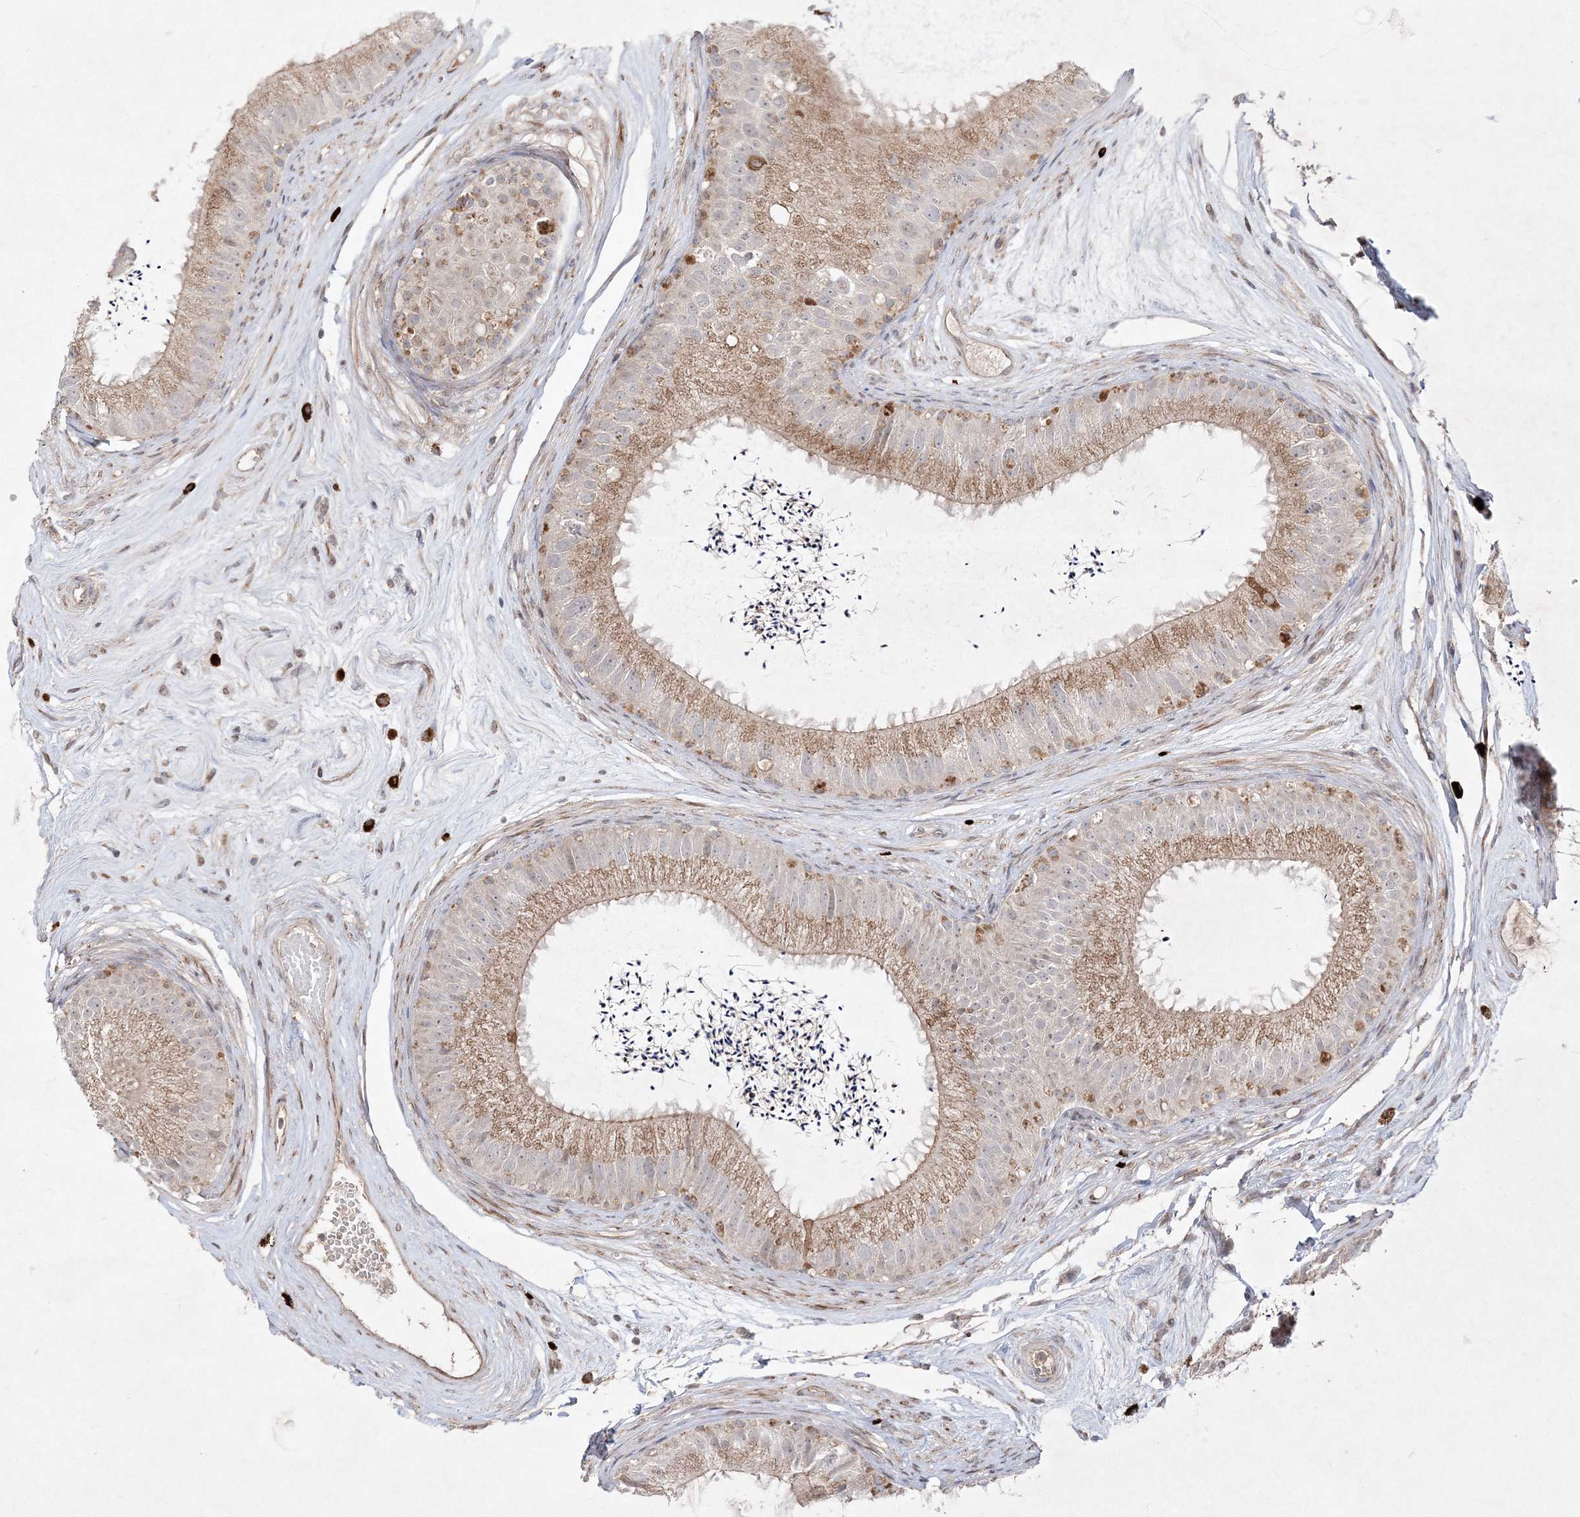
{"staining": {"intensity": "moderate", "quantity": ">75%", "location": "cytoplasmic/membranous"}, "tissue": "epididymis", "cell_type": "Glandular cells", "image_type": "normal", "snomed": [{"axis": "morphology", "description": "Normal tissue, NOS"}, {"axis": "topography", "description": "Epididymis"}], "caption": "The image displays immunohistochemical staining of benign epididymis. There is moderate cytoplasmic/membranous positivity is identified in about >75% of glandular cells.", "gene": "CLNK", "patient": {"sex": "male", "age": 77}}